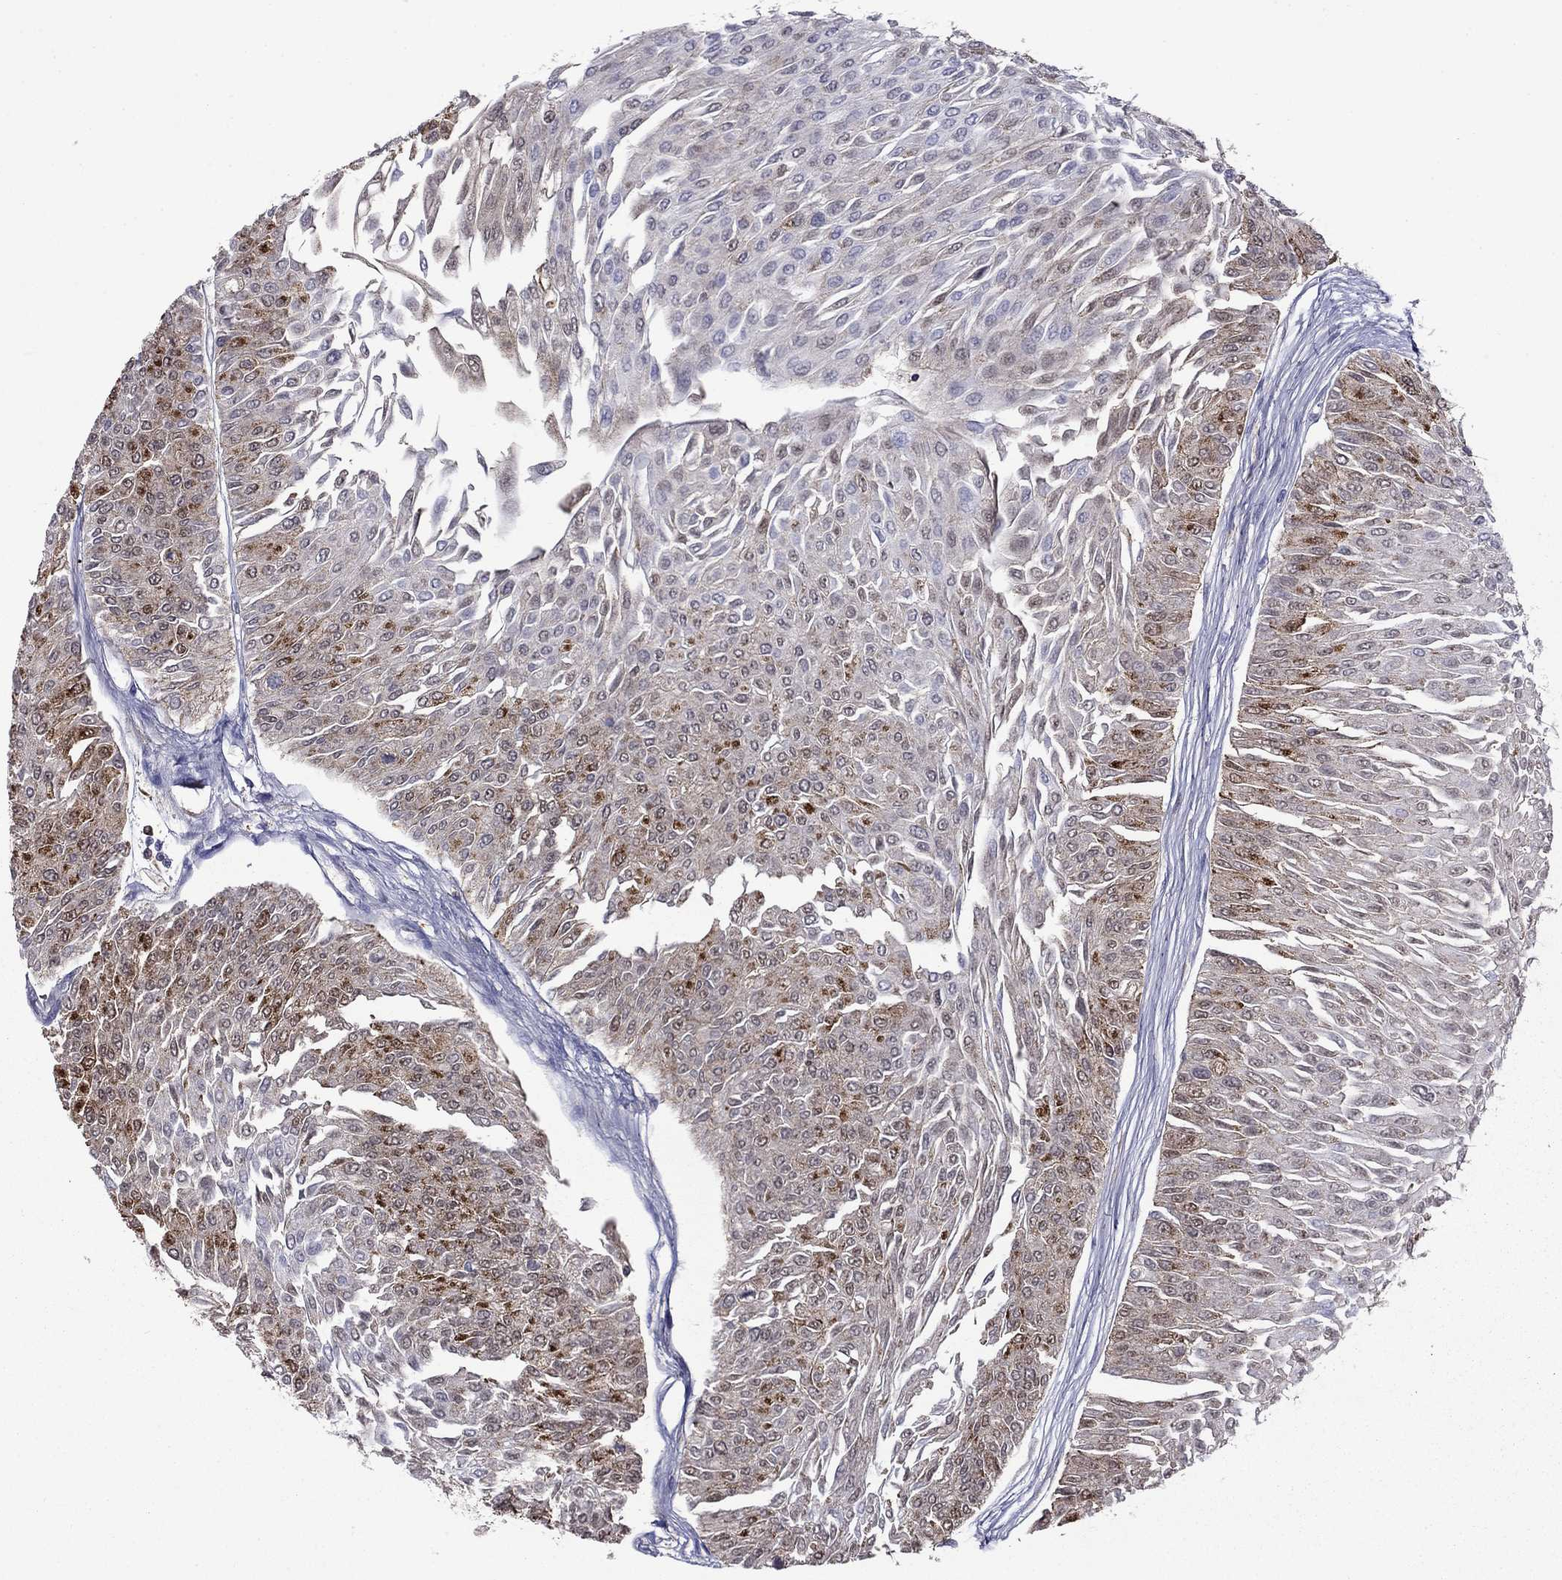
{"staining": {"intensity": "moderate", "quantity": "<25%", "location": "cytoplasmic/membranous"}, "tissue": "urothelial cancer", "cell_type": "Tumor cells", "image_type": "cancer", "snomed": [{"axis": "morphology", "description": "Urothelial carcinoma, Low grade"}, {"axis": "topography", "description": "Urinary bladder"}], "caption": "IHC image of neoplastic tissue: urothelial cancer stained using IHC demonstrates low levels of moderate protein expression localized specifically in the cytoplasmic/membranous of tumor cells, appearing as a cytoplasmic/membranous brown color.", "gene": "ACADSB", "patient": {"sex": "male", "age": 67}}